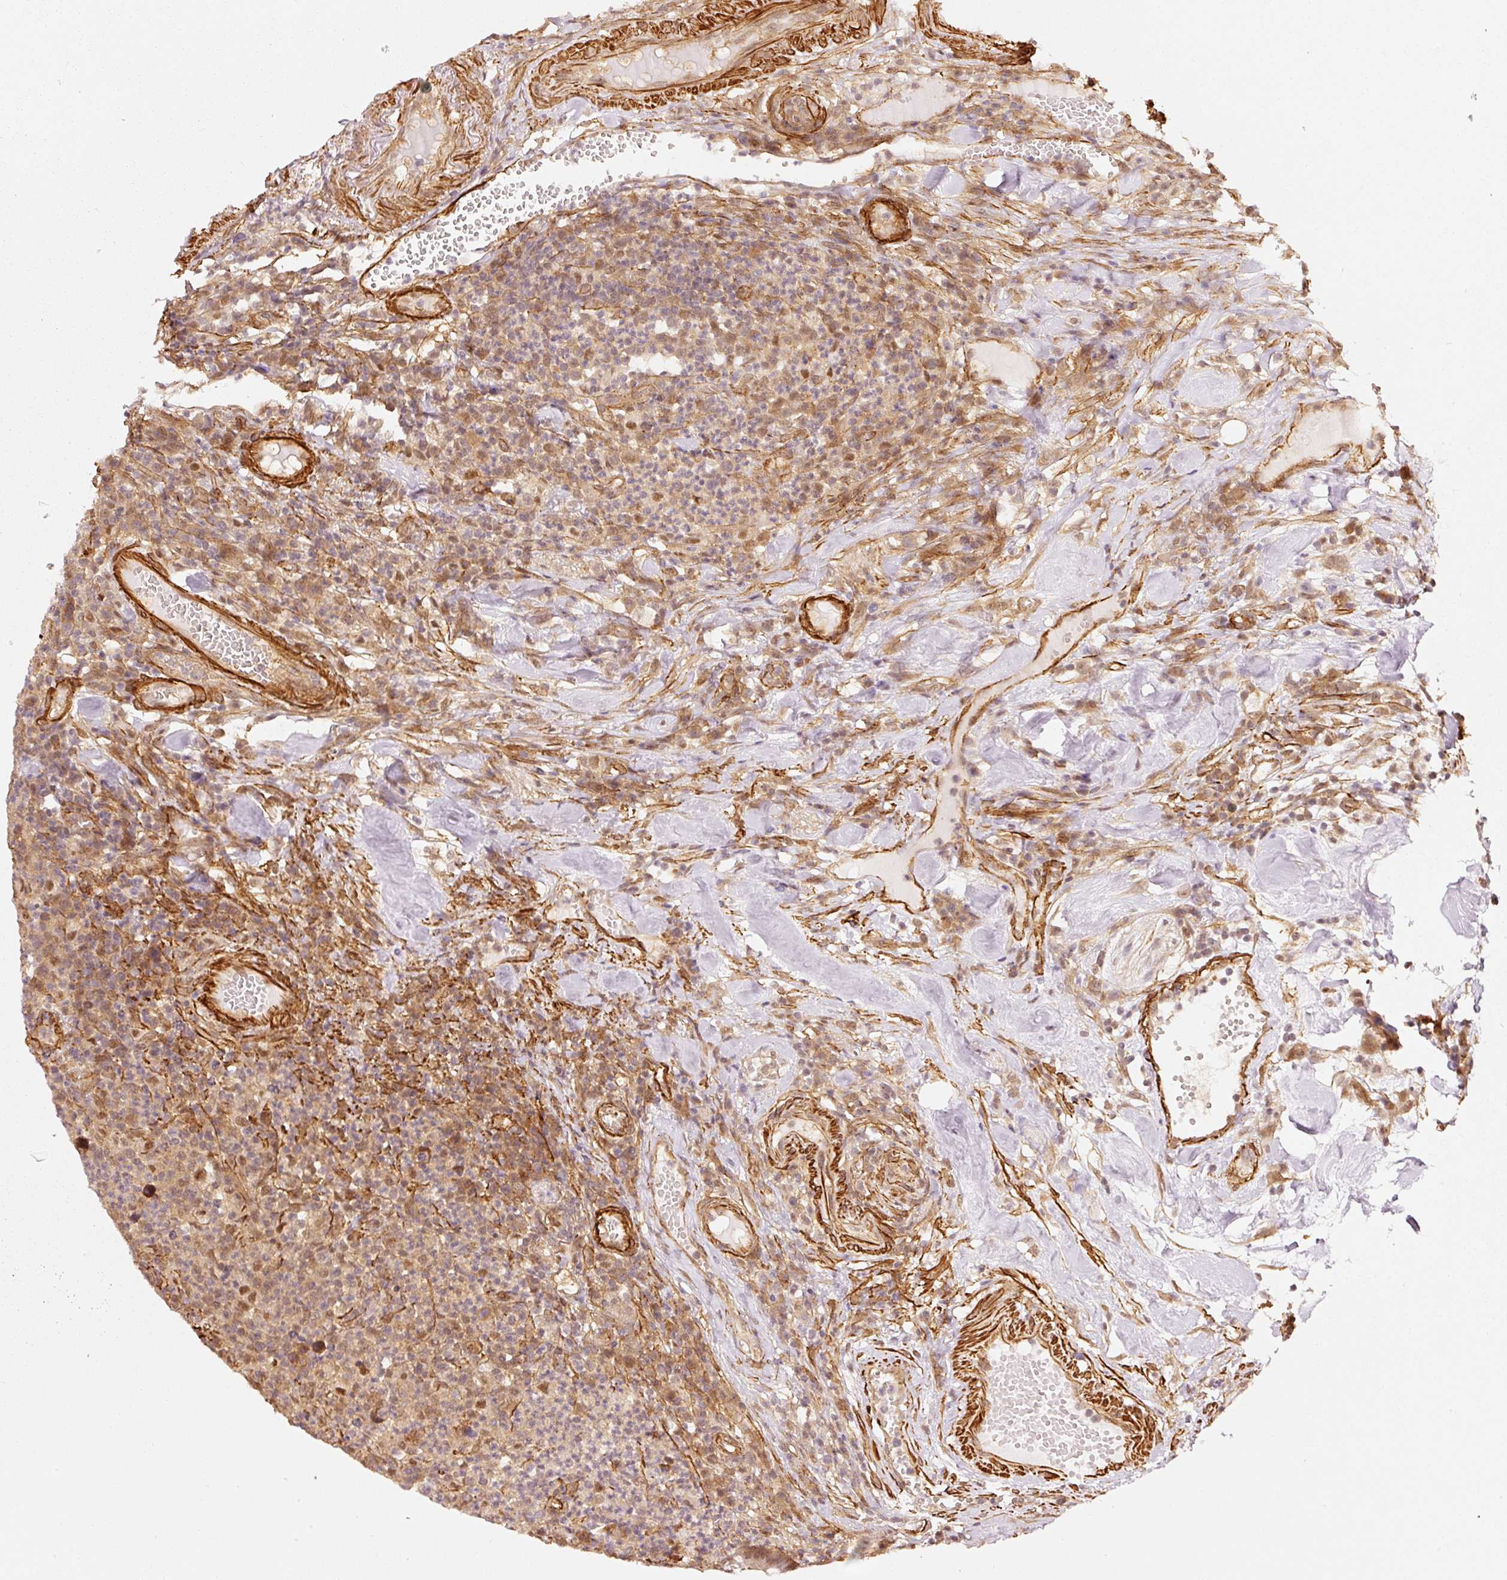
{"staining": {"intensity": "moderate", "quantity": ">75%", "location": "cytoplasmic/membranous,nuclear"}, "tissue": "colorectal cancer", "cell_type": "Tumor cells", "image_type": "cancer", "snomed": [{"axis": "morphology", "description": "Adenocarcinoma, NOS"}, {"axis": "topography", "description": "Colon"}], "caption": "A photomicrograph showing moderate cytoplasmic/membranous and nuclear expression in approximately >75% of tumor cells in colorectal adenocarcinoma, as visualized by brown immunohistochemical staining.", "gene": "PSMD1", "patient": {"sex": "male", "age": 83}}